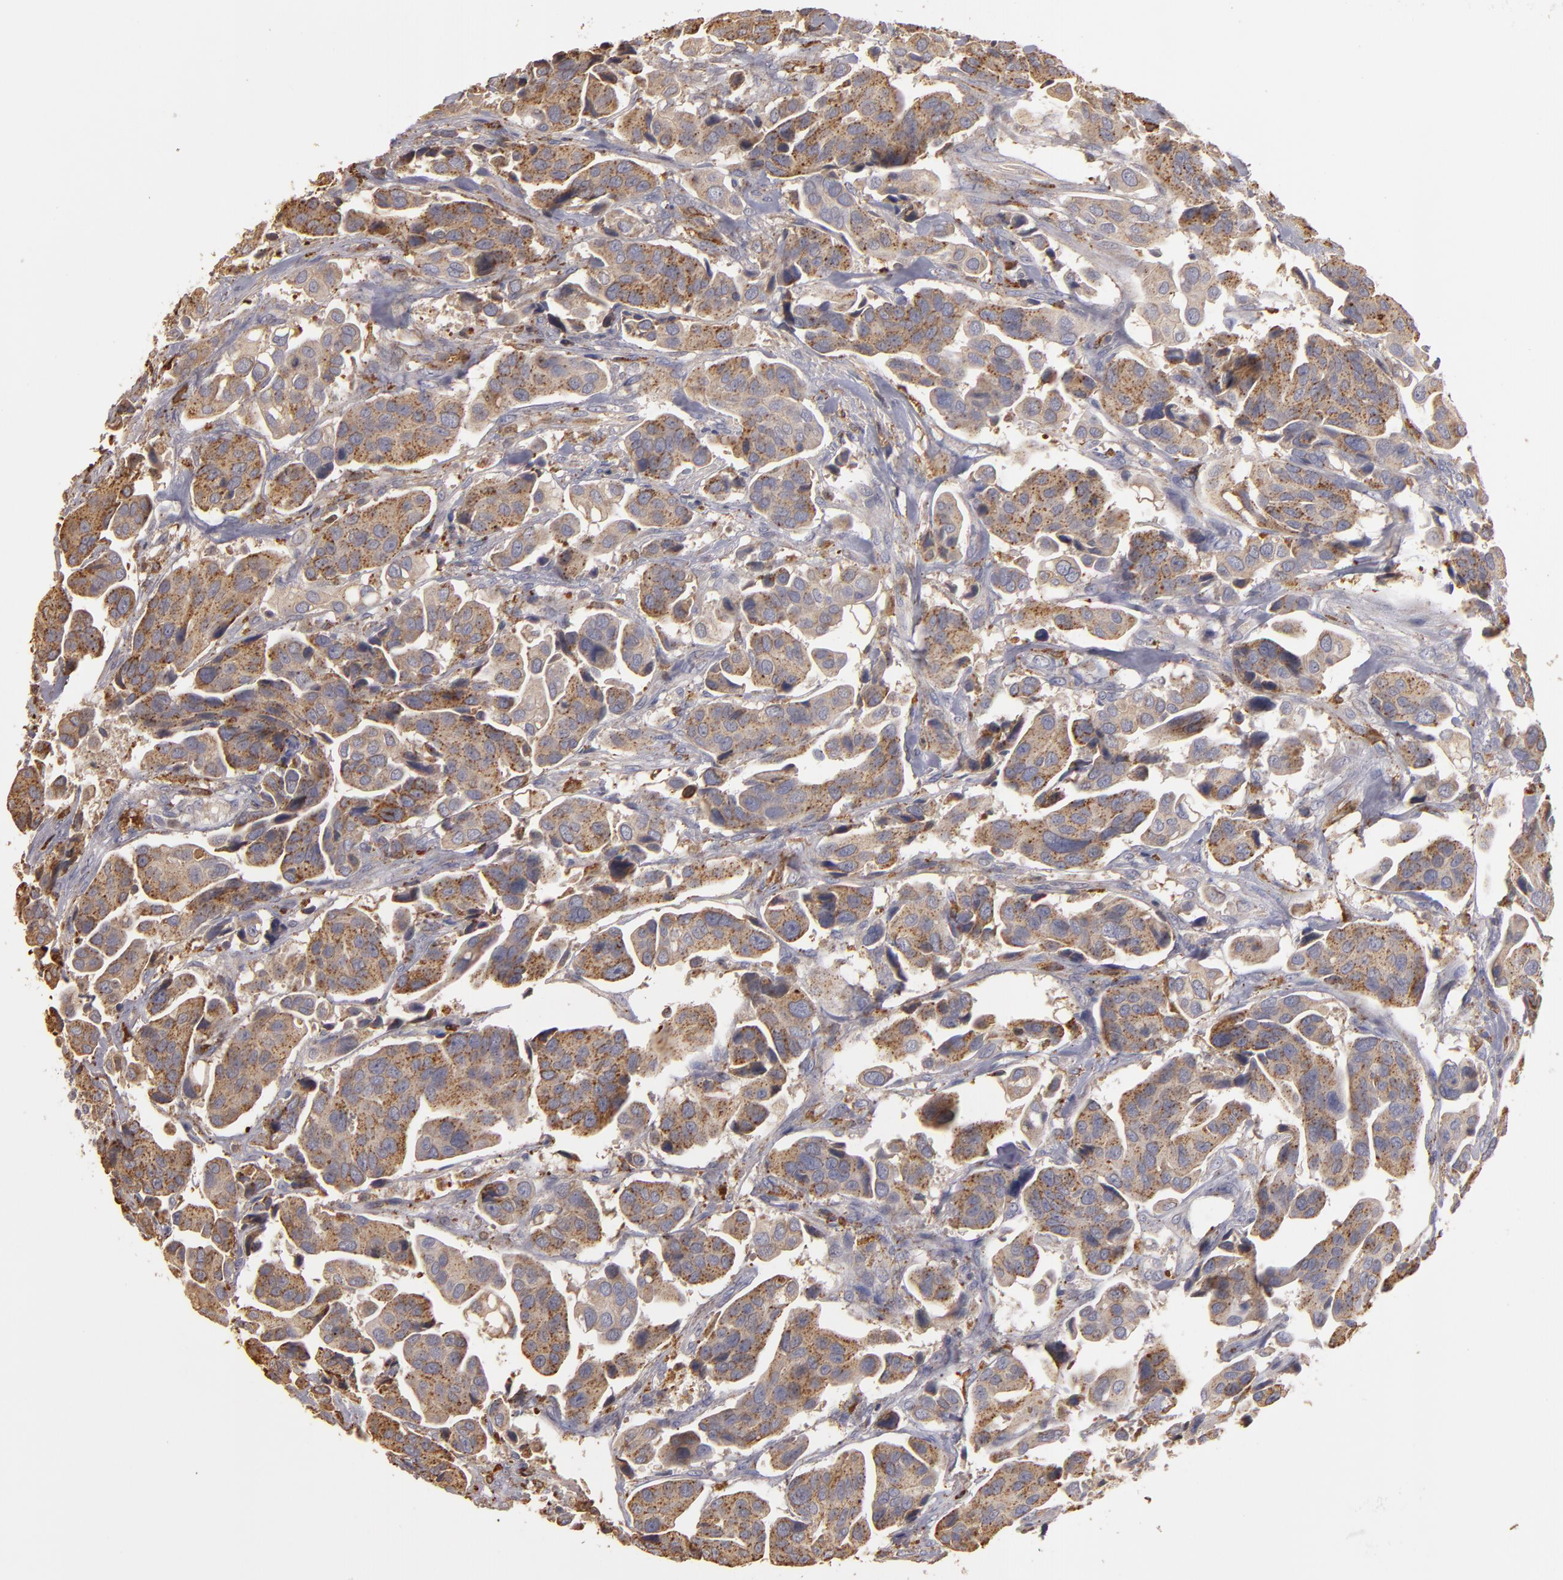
{"staining": {"intensity": "moderate", "quantity": ">75%", "location": "cytoplasmic/membranous"}, "tissue": "urothelial cancer", "cell_type": "Tumor cells", "image_type": "cancer", "snomed": [{"axis": "morphology", "description": "Adenocarcinoma, NOS"}, {"axis": "topography", "description": "Urinary bladder"}], "caption": "Immunohistochemistry (IHC) photomicrograph of human adenocarcinoma stained for a protein (brown), which shows medium levels of moderate cytoplasmic/membranous staining in about >75% of tumor cells.", "gene": "TRAF1", "patient": {"sex": "male", "age": 61}}